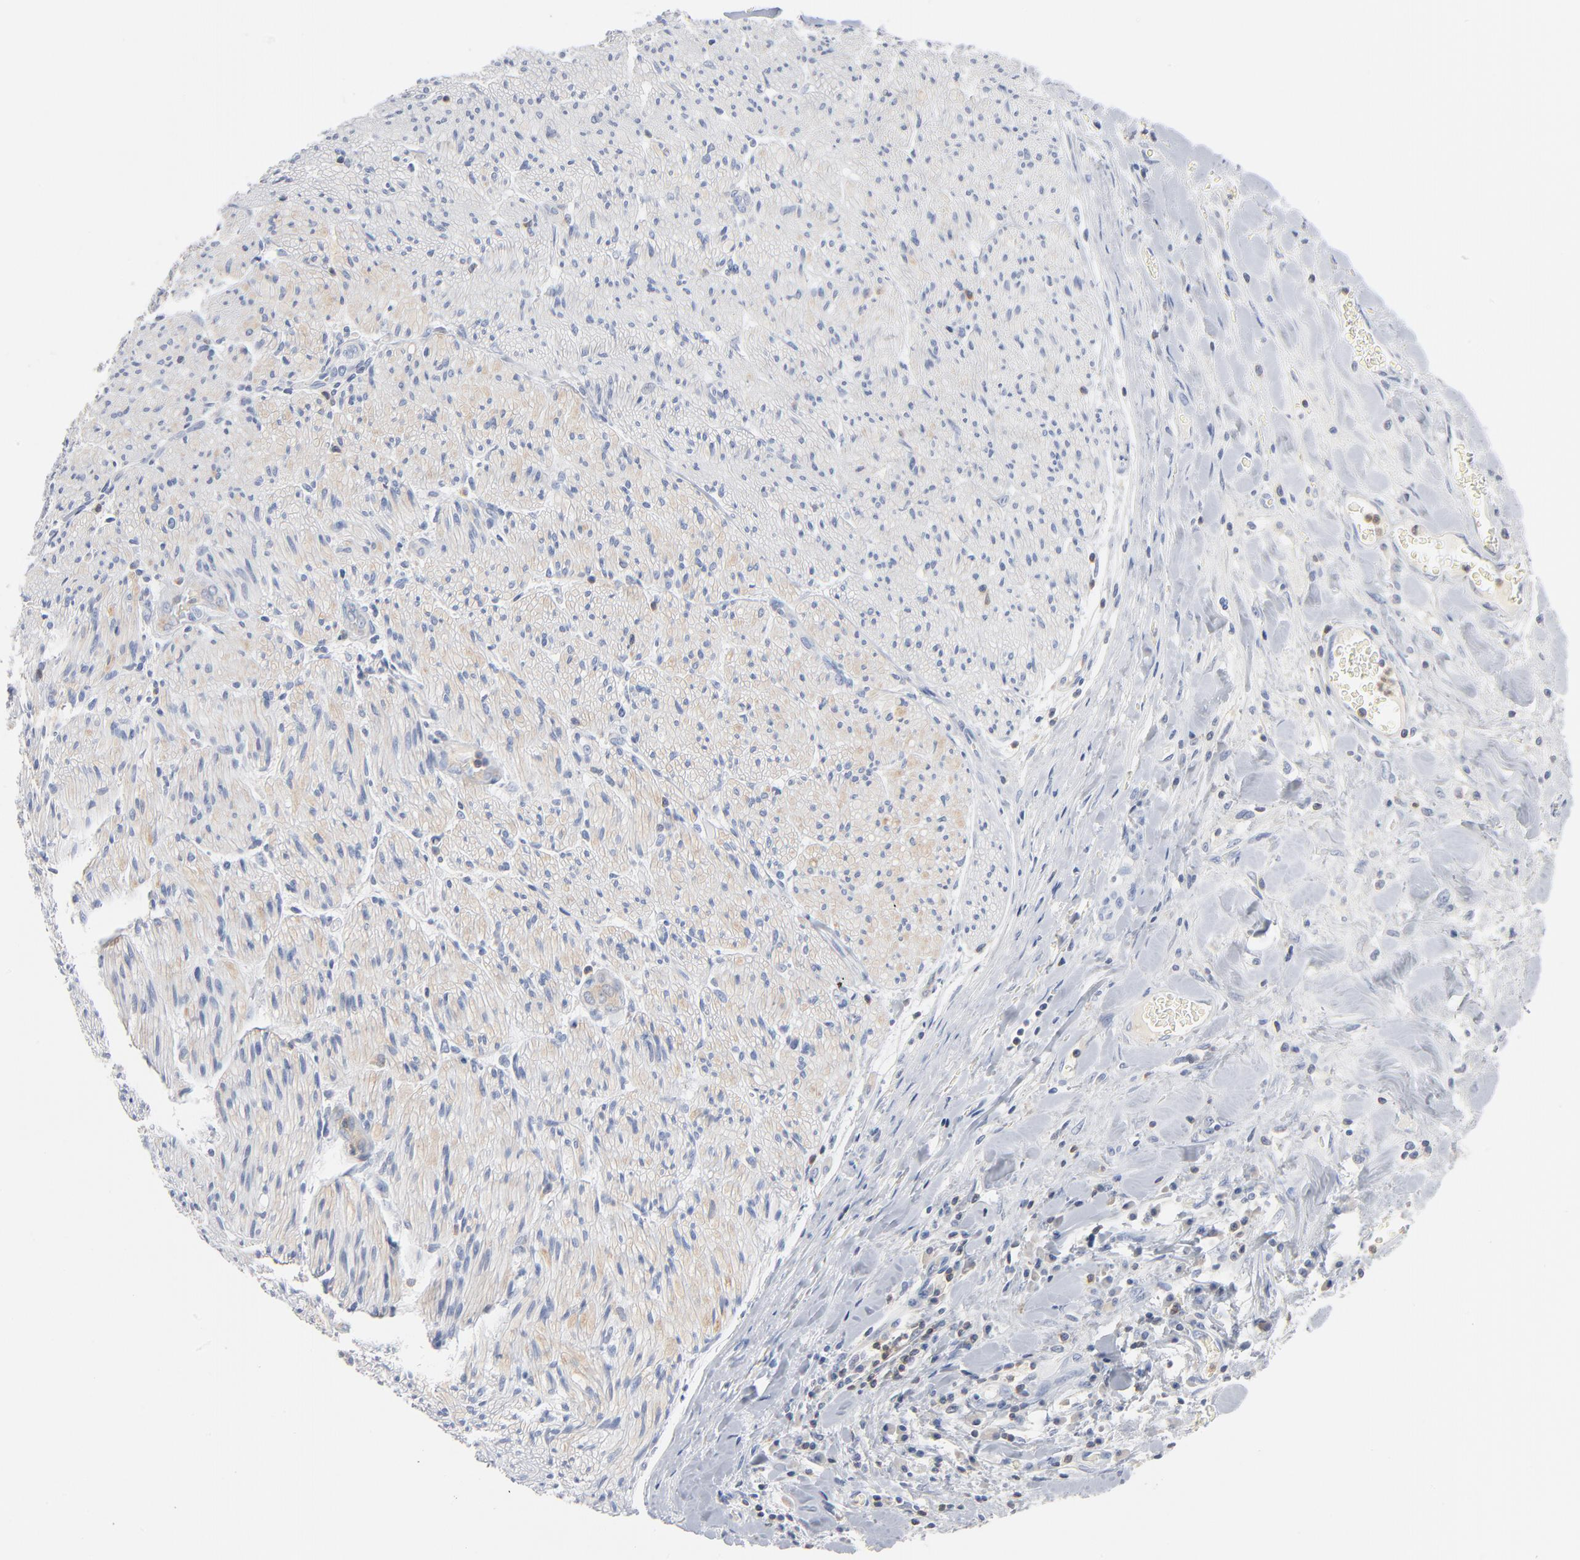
{"staining": {"intensity": "weak", "quantity": "<25%", "location": "cytoplasmic/membranous"}, "tissue": "liver cancer", "cell_type": "Tumor cells", "image_type": "cancer", "snomed": [{"axis": "morphology", "description": "Cholangiocarcinoma"}, {"axis": "topography", "description": "Liver"}], "caption": "This is a image of immunohistochemistry (IHC) staining of liver cancer, which shows no expression in tumor cells.", "gene": "PTK2B", "patient": {"sex": "male", "age": 58}}